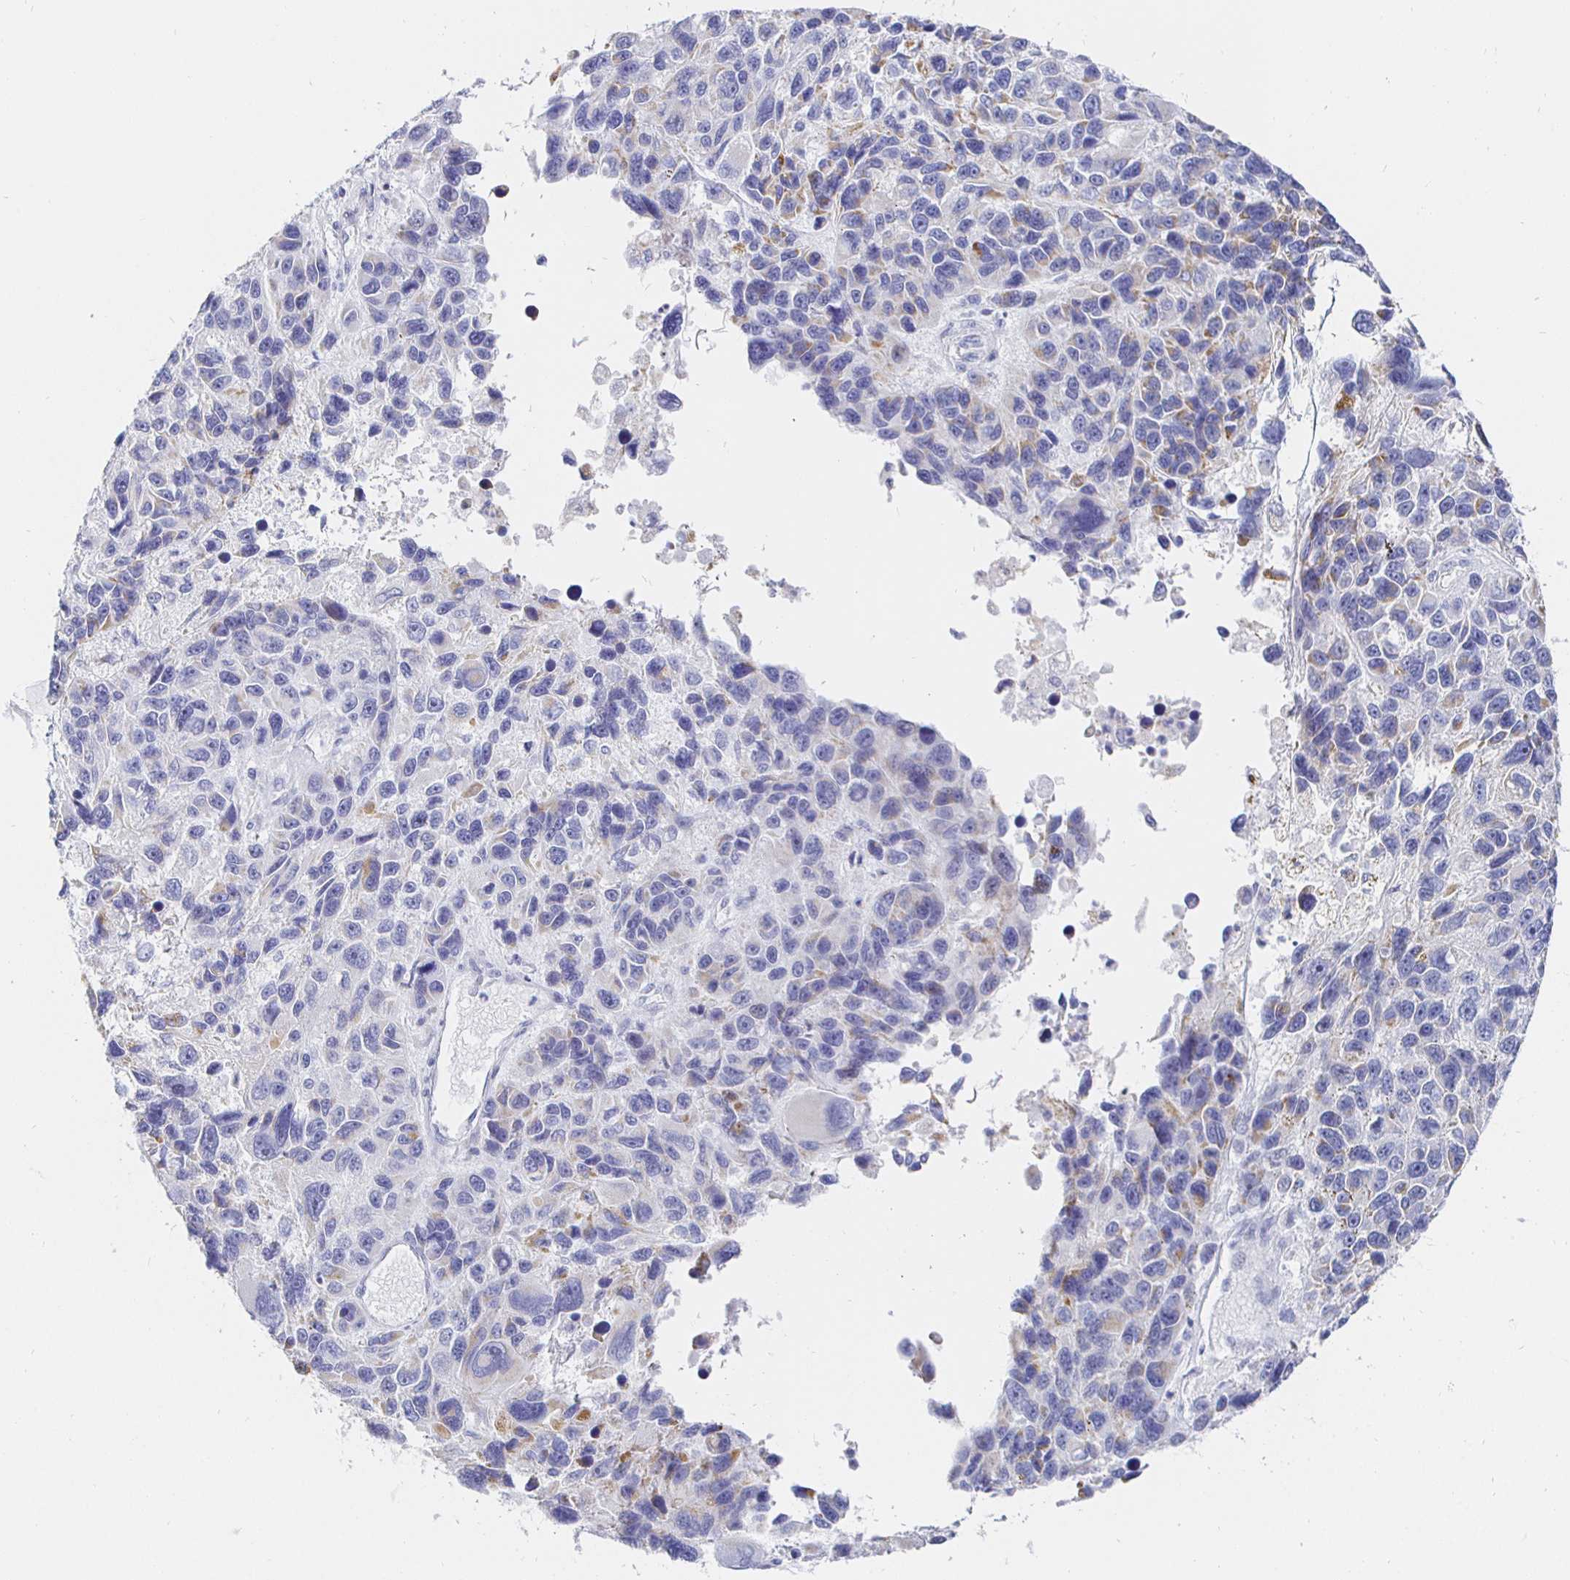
{"staining": {"intensity": "negative", "quantity": "none", "location": "none"}, "tissue": "melanoma", "cell_type": "Tumor cells", "image_type": "cancer", "snomed": [{"axis": "morphology", "description": "Malignant melanoma, NOS"}, {"axis": "topography", "description": "Skin"}], "caption": "Tumor cells show no significant expression in malignant melanoma. (Brightfield microscopy of DAB IHC at high magnification).", "gene": "CR2", "patient": {"sex": "male", "age": 53}}